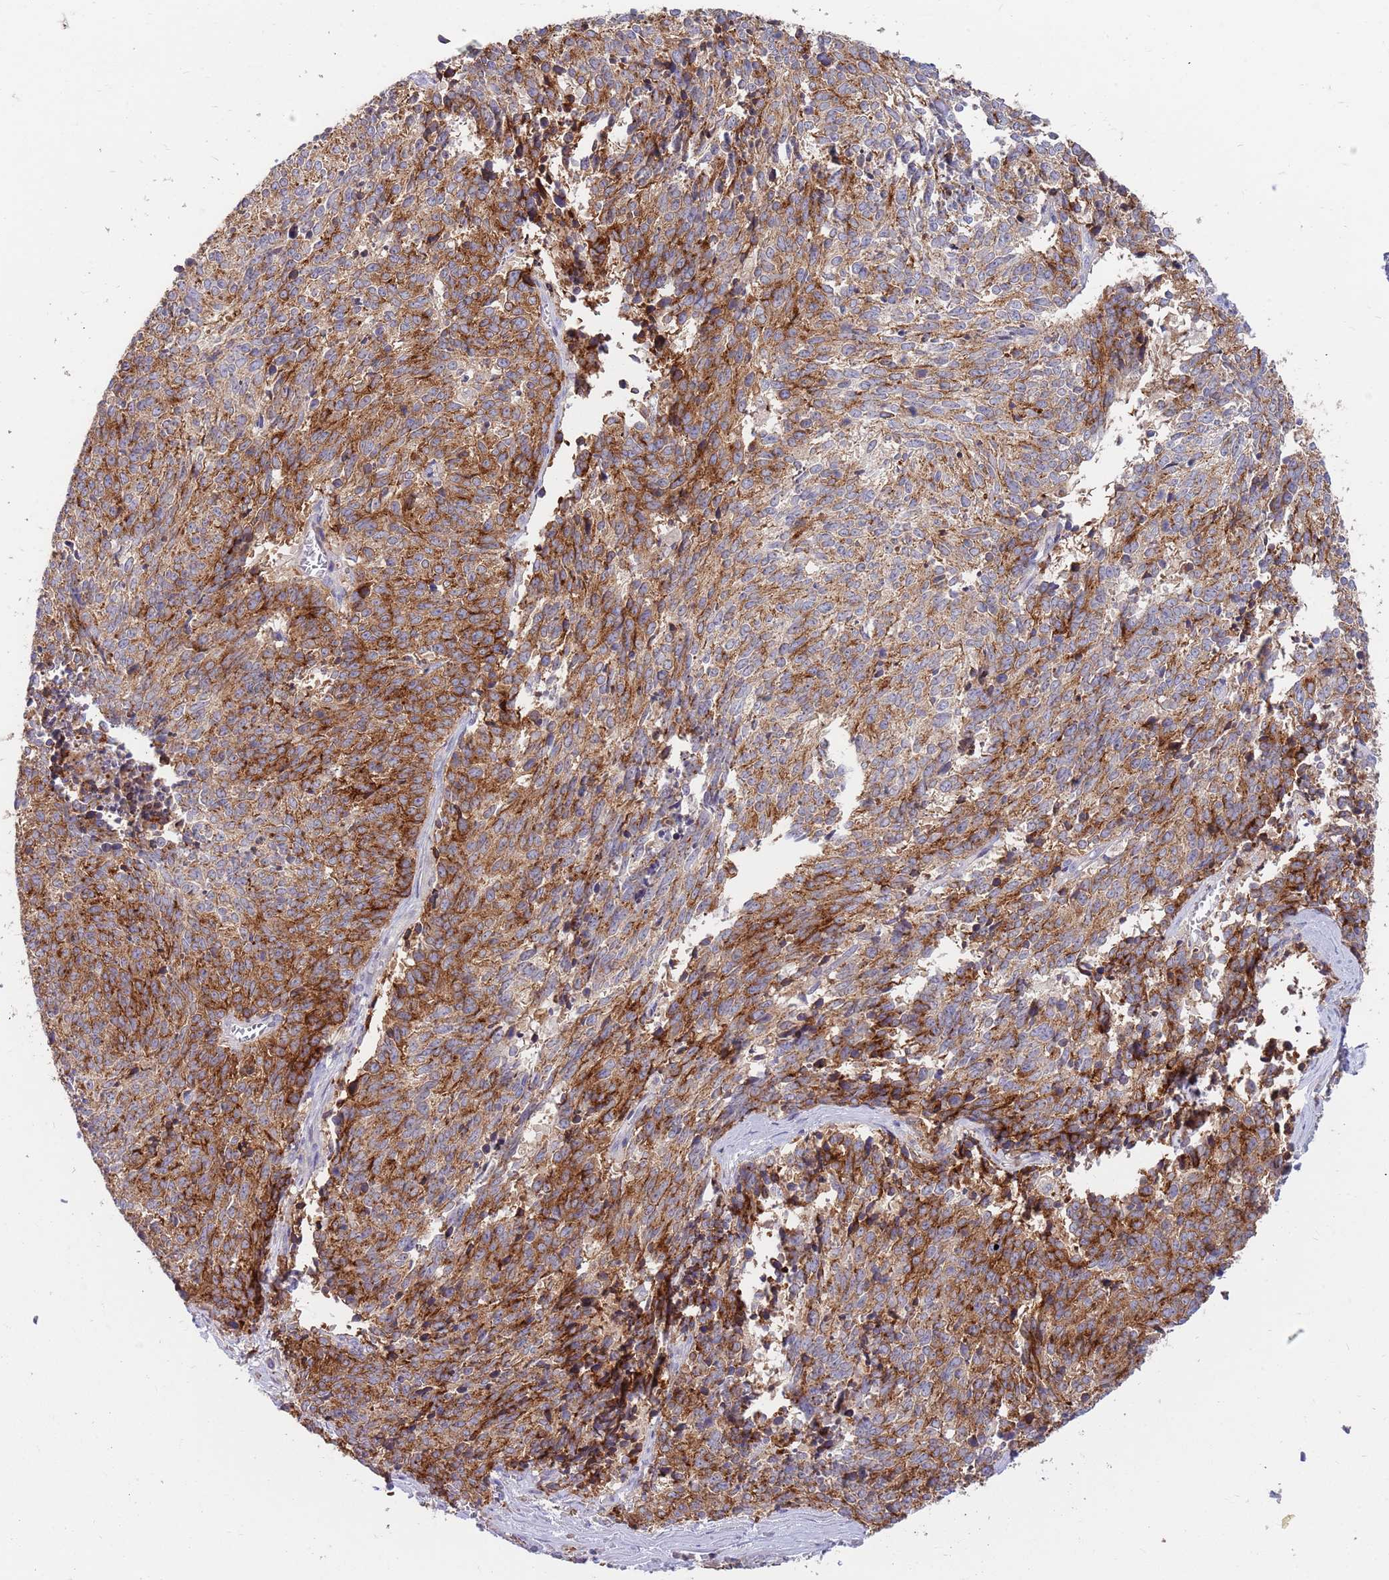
{"staining": {"intensity": "strong", "quantity": ">75%", "location": "cytoplasmic/membranous"}, "tissue": "cervical cancer", "cell_type": "Tumor cells", "image_type": "cancer", "snomed": [{"axis": "morphology", "description": "Squamous cell carcinoma, NOS"}, {"axis": "topography", "description": "Cervix"}], "caption": "Immunohistochemical staining of cervical cancer (squamous cell carcinoma) exhibits strong cytoplasmic/membranous protein positivity in approximately >75% of tumor cells.", "gene": "BORCS5", "patient": {"sex": "female", "age": 29}}